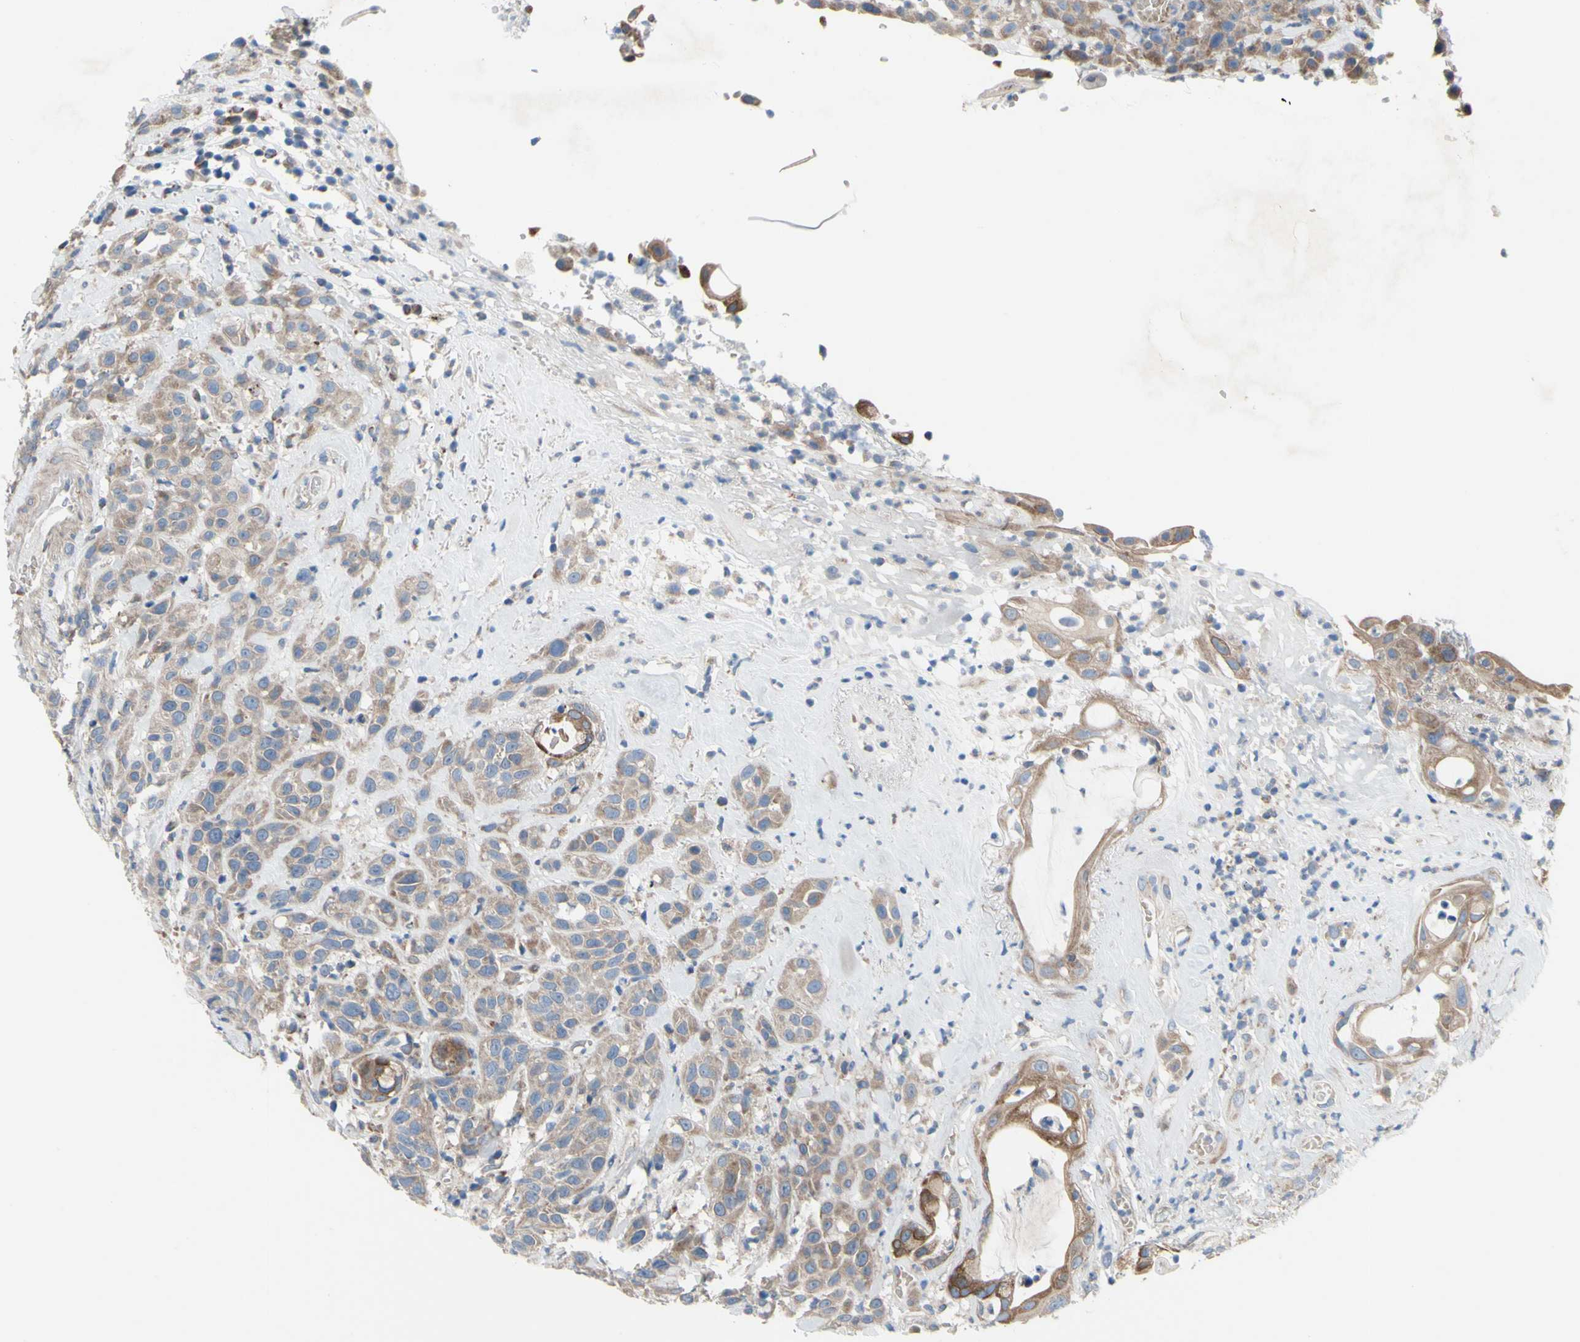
{"staining": {"intensity": "weak", "quantity": ">75%", "location": "cytoplasmic/membranous"}, "tissue": "head and neck cancer", "cell_type": "Tumor cells", "image_type": "cancer", "snomed": [{"axis": "morphology", "description": "Squamous cell carcinoma, NOS"}, {"axis": "topography", "description": "Head-Neck"}], "caption": "Head and neck cancer tissue shows weak cytoplasmic/membranous expression in about >75% of tumor cells, visualized by immunohistochemistry.", "gene": "GRAMD2B", "patient": {"sex": "male", "age": 62}}